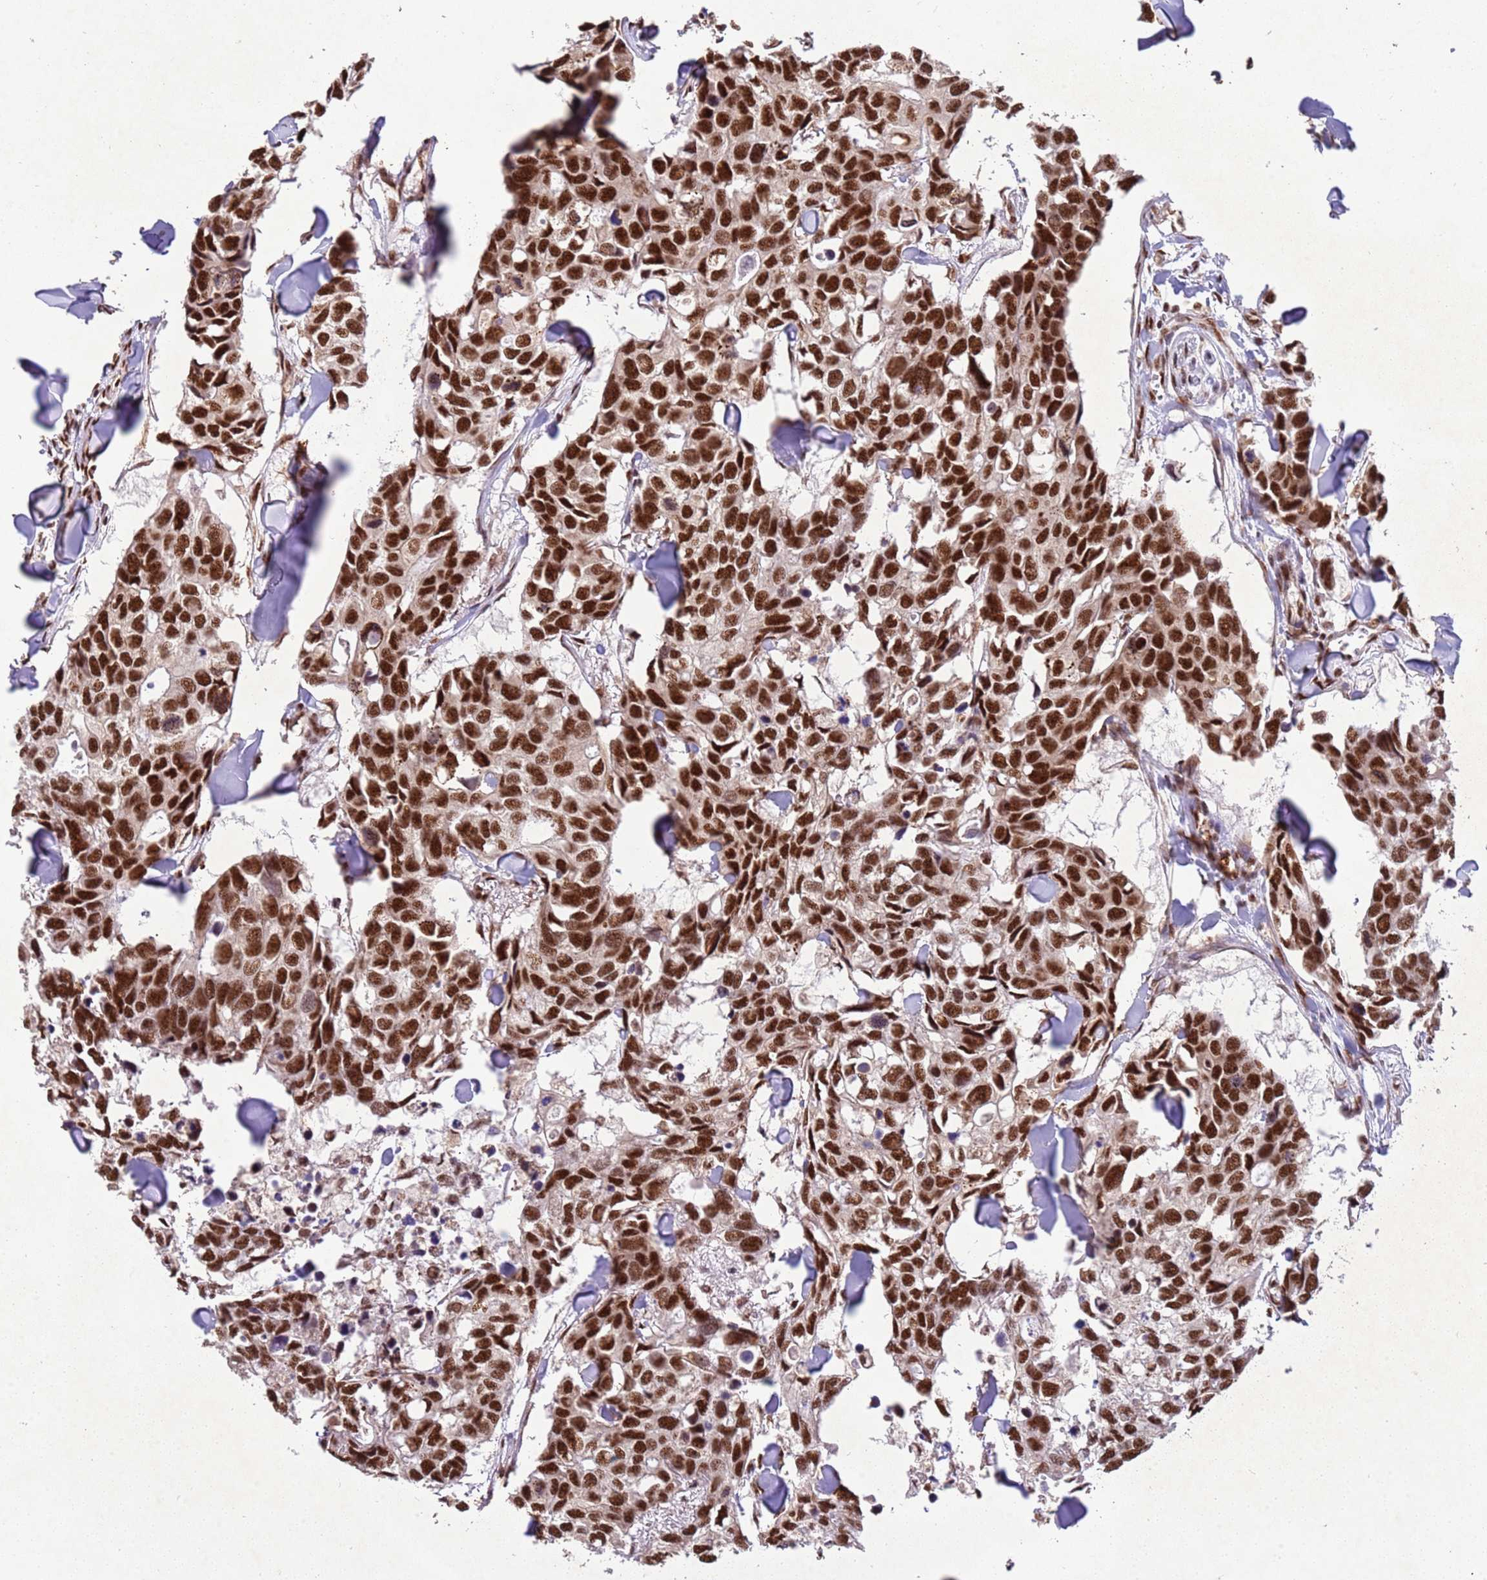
{"staining": {"intensity": "strong", "quantity": ">75%", "location": "nuclear"}, "tissue": "breast cancer", "cell_type": "Tumor cells", "image_type": "cancer", "snomed": [{"axis": "morphology", "description": "Duct carcinoma"}, {"axis": "topography", "description": "Breast"}], "caption": "A brown stain labels strong nuclear positivity of a protein in human breast cancer (intraductal carcinoma) tumor cells. Nuclei are stained in blue.", "gene": "ESF1", "patient": {"sex": "female", "age": 83}}